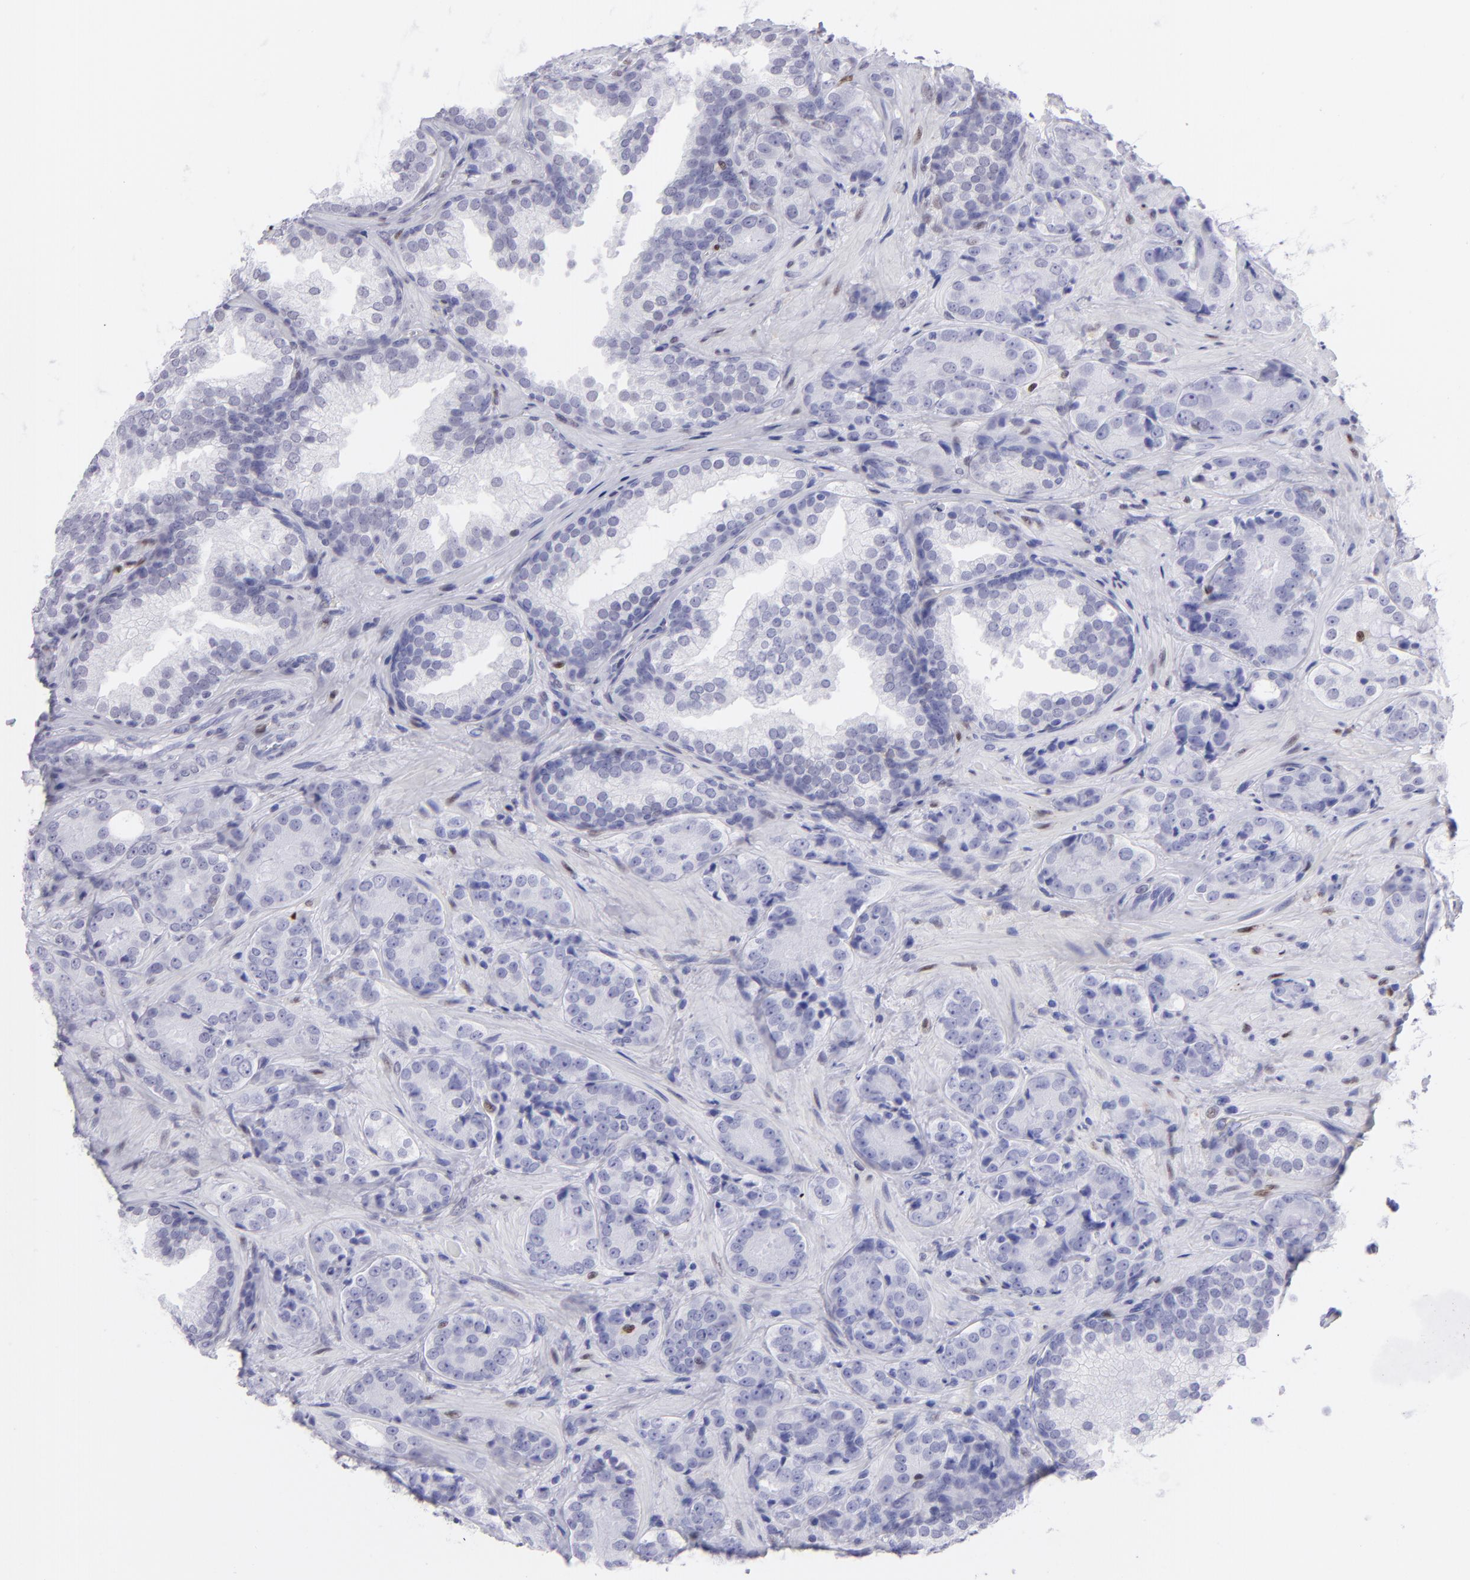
{"staining": {"intensity": "negative", "quantity": "none", "location": "none"}, "tissue": "prostate cancer", "cell_type": "Tumor cells", "image_type": "cancer", "snomed": [{"axis": "morphology", "description": "Adenocarcinoma, High grade"}, {"axis": "topography", "description": "Prostate"}], "caption": "Photomicrograph shows no significant protein staining in tumor cells of prostate high-grade adenocarcinoma.", "gene": "MITF", "patient": {"sex": "male", "age": 70}}